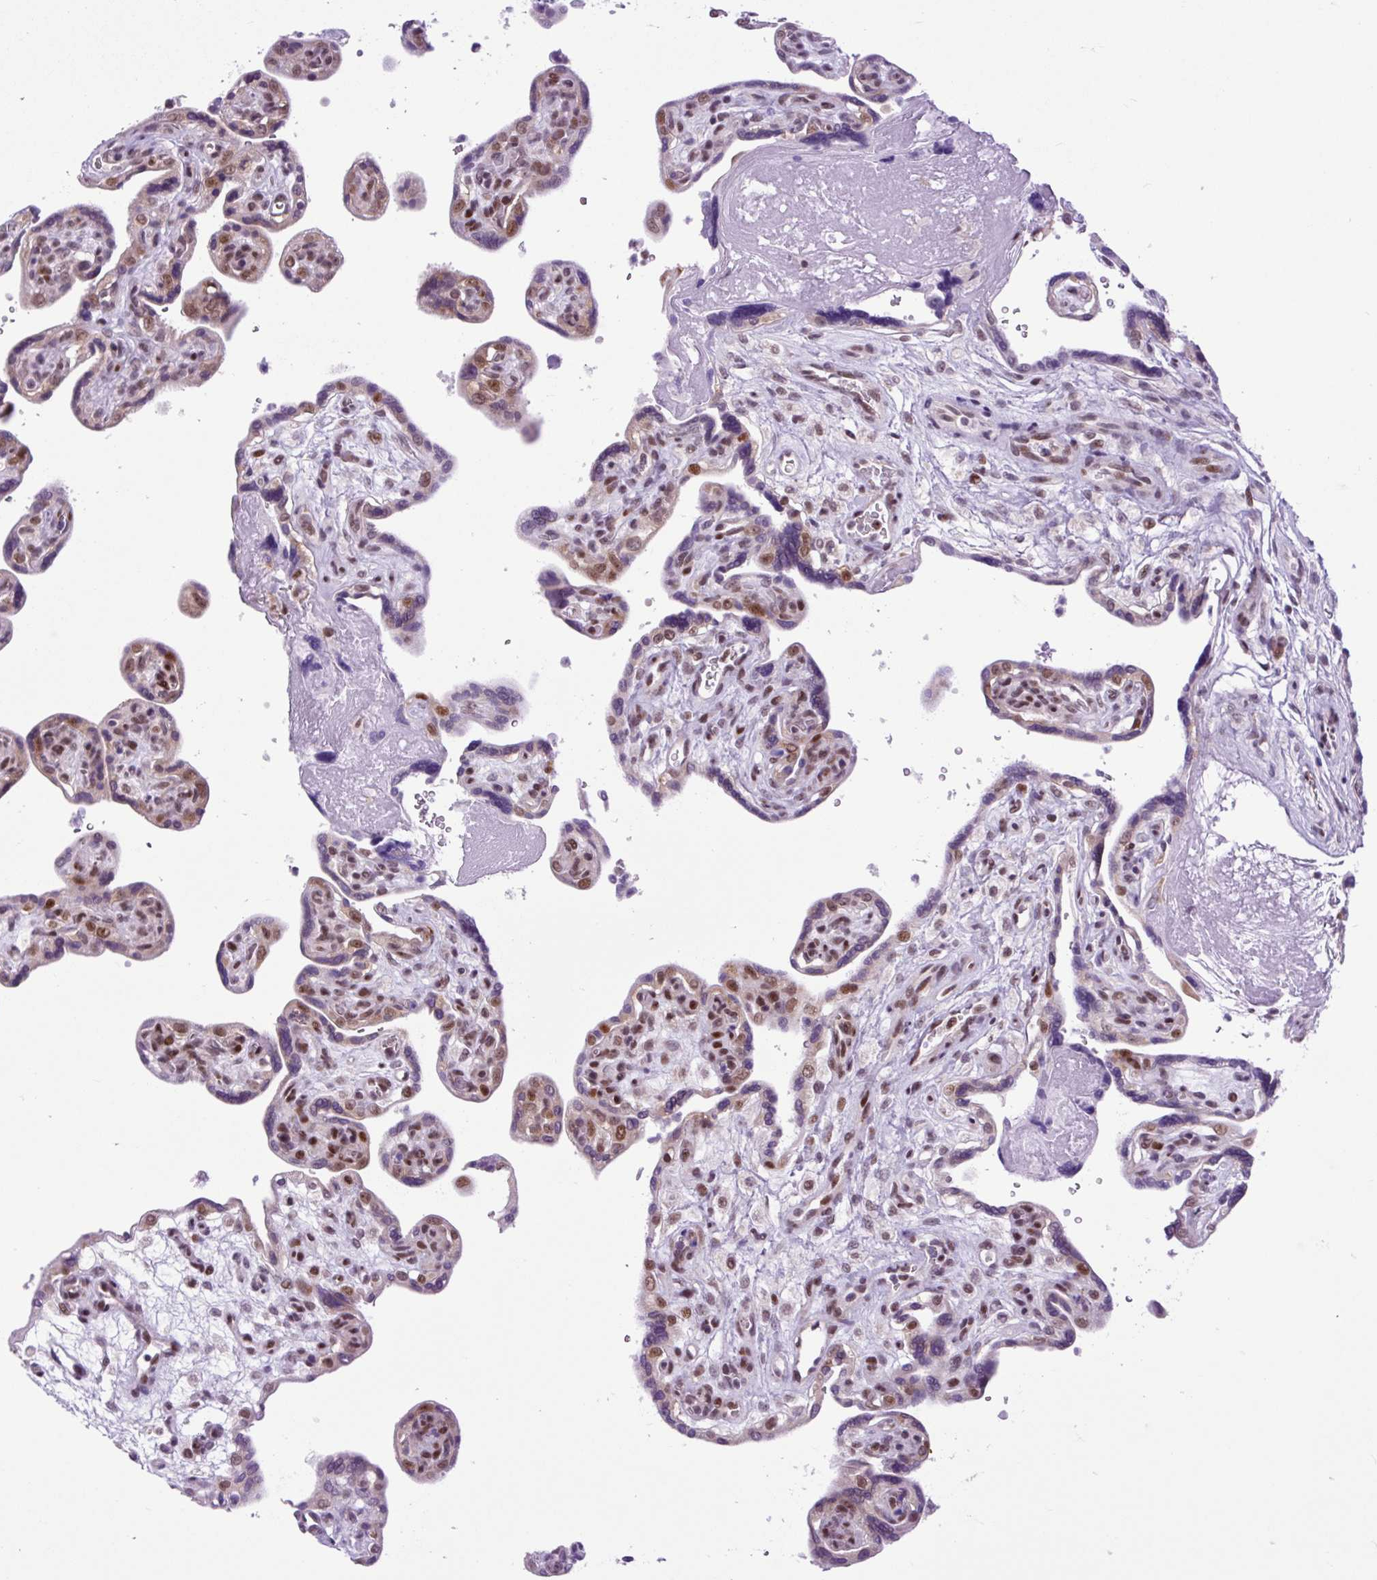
{"staining": {"intensity": "moderate", "quantity": "25%-75%", "location": "nuclear"}, "tissue": "placenta", "cell_type": "Trophoblastic cells", "image_type": "normal", "snomed": [{"axis": "morphology", "description": "Normal tissue, NOS"}, {"axis": "topography", "description": "Placenta"}], "caption": "DAB immunohistochemical staining of normal placenta displays moderate nuclear protein expression in approximately 25%-75% of trophoblastic cells. The protein of interest is shown in brown color, while the nuclei are stained blue.", "gene": "CLK2", "patient": {"sex": "female", "age": 39}}